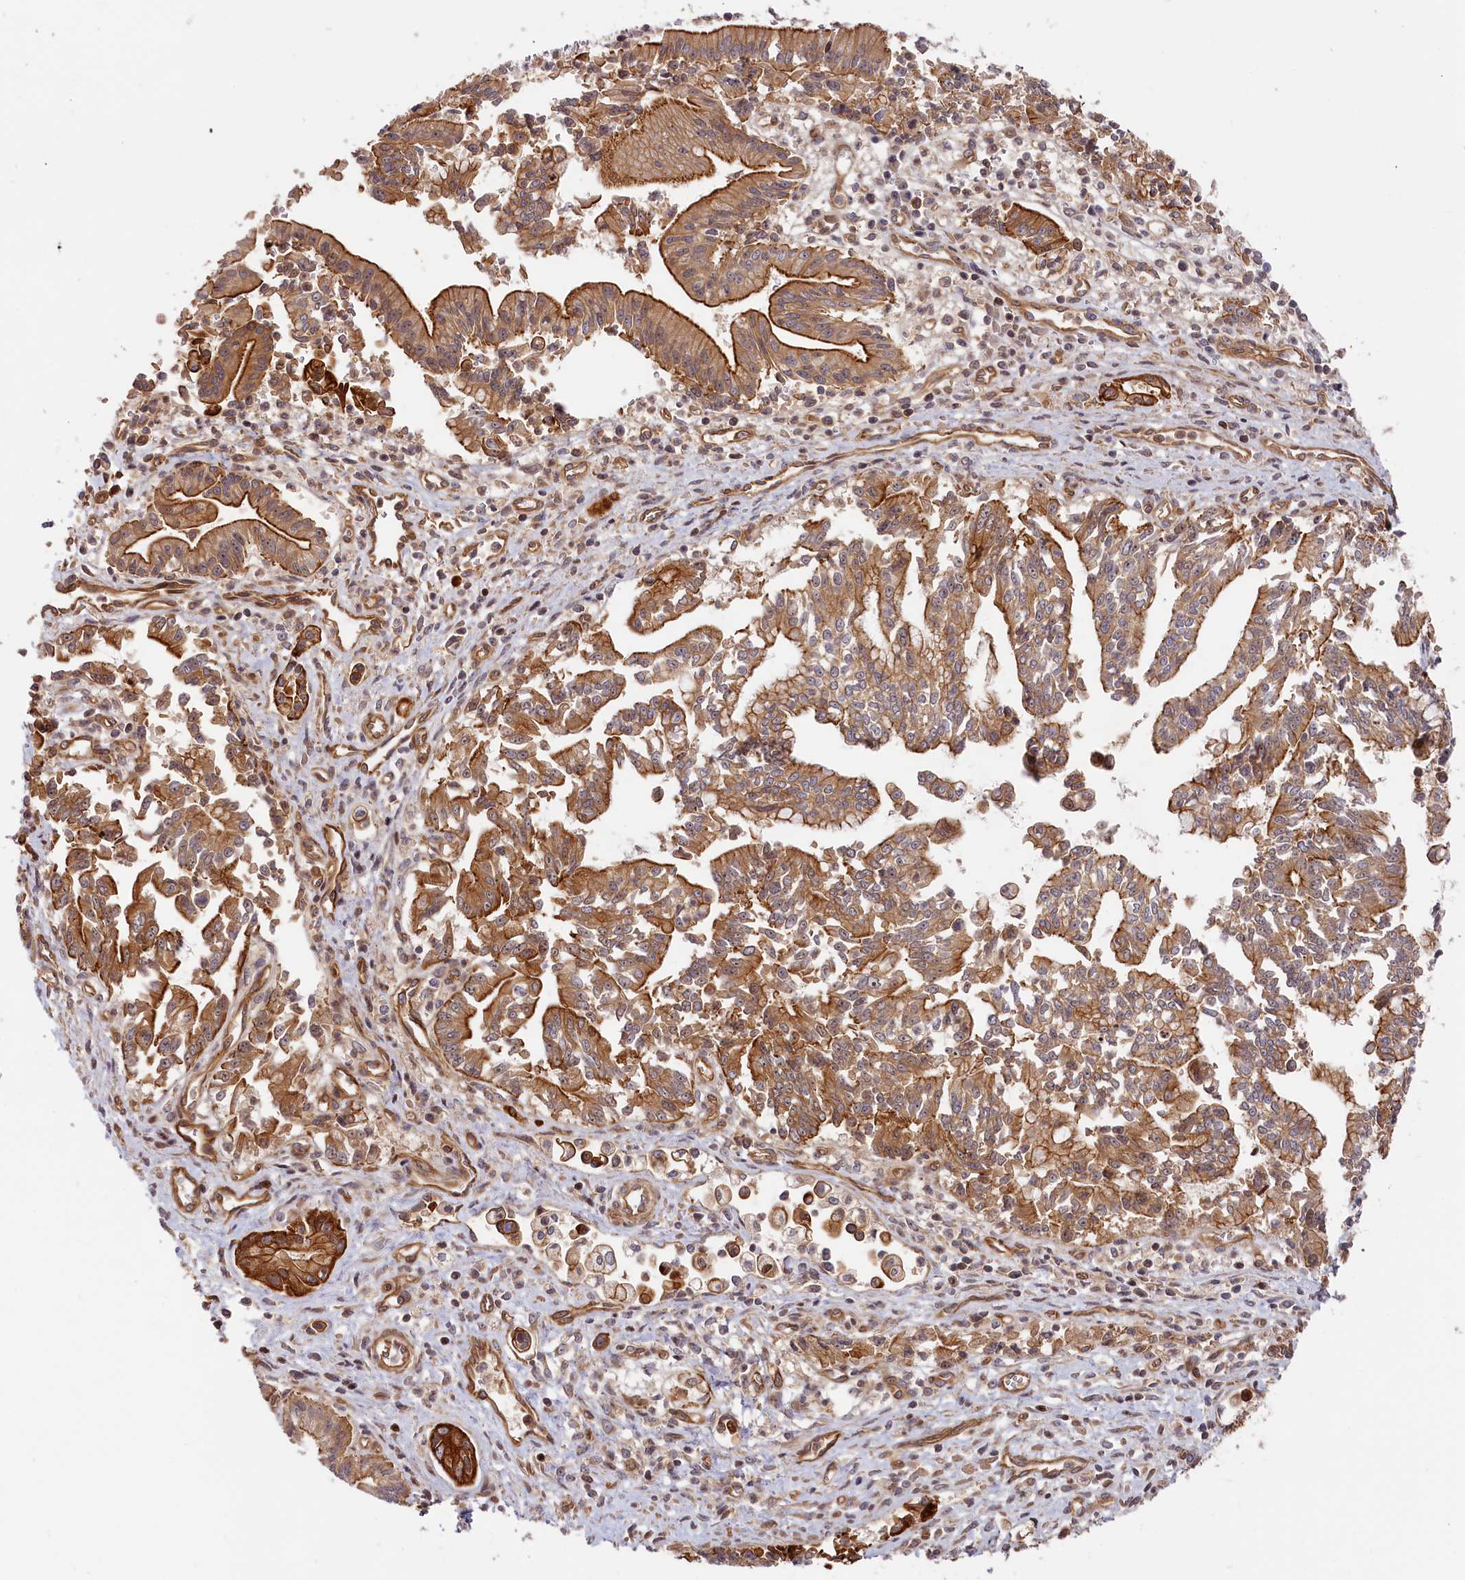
{"staining": {"intensity": "moderate", "quantity": ">75%", "location": "cytoplasmic/membranous"}, "tissue": "pancreatic cancer", "cell_type": "Tumor cells", "image_type": "cancer", "snomed": [{"axis": "morphology", "description": "Adenocarcinoma, NOS"}, {"axis": "topography", "description": "Pancreas"}], "caption": "High-power microscopy captured an IHC photomicrograph of pancreatic cancer, revealing moderate cytoplasmic/membranous positivity in approximately >75% of tumor cells.", "gene": "CEP44", "patient": {"sex": "male", "age": 78}}